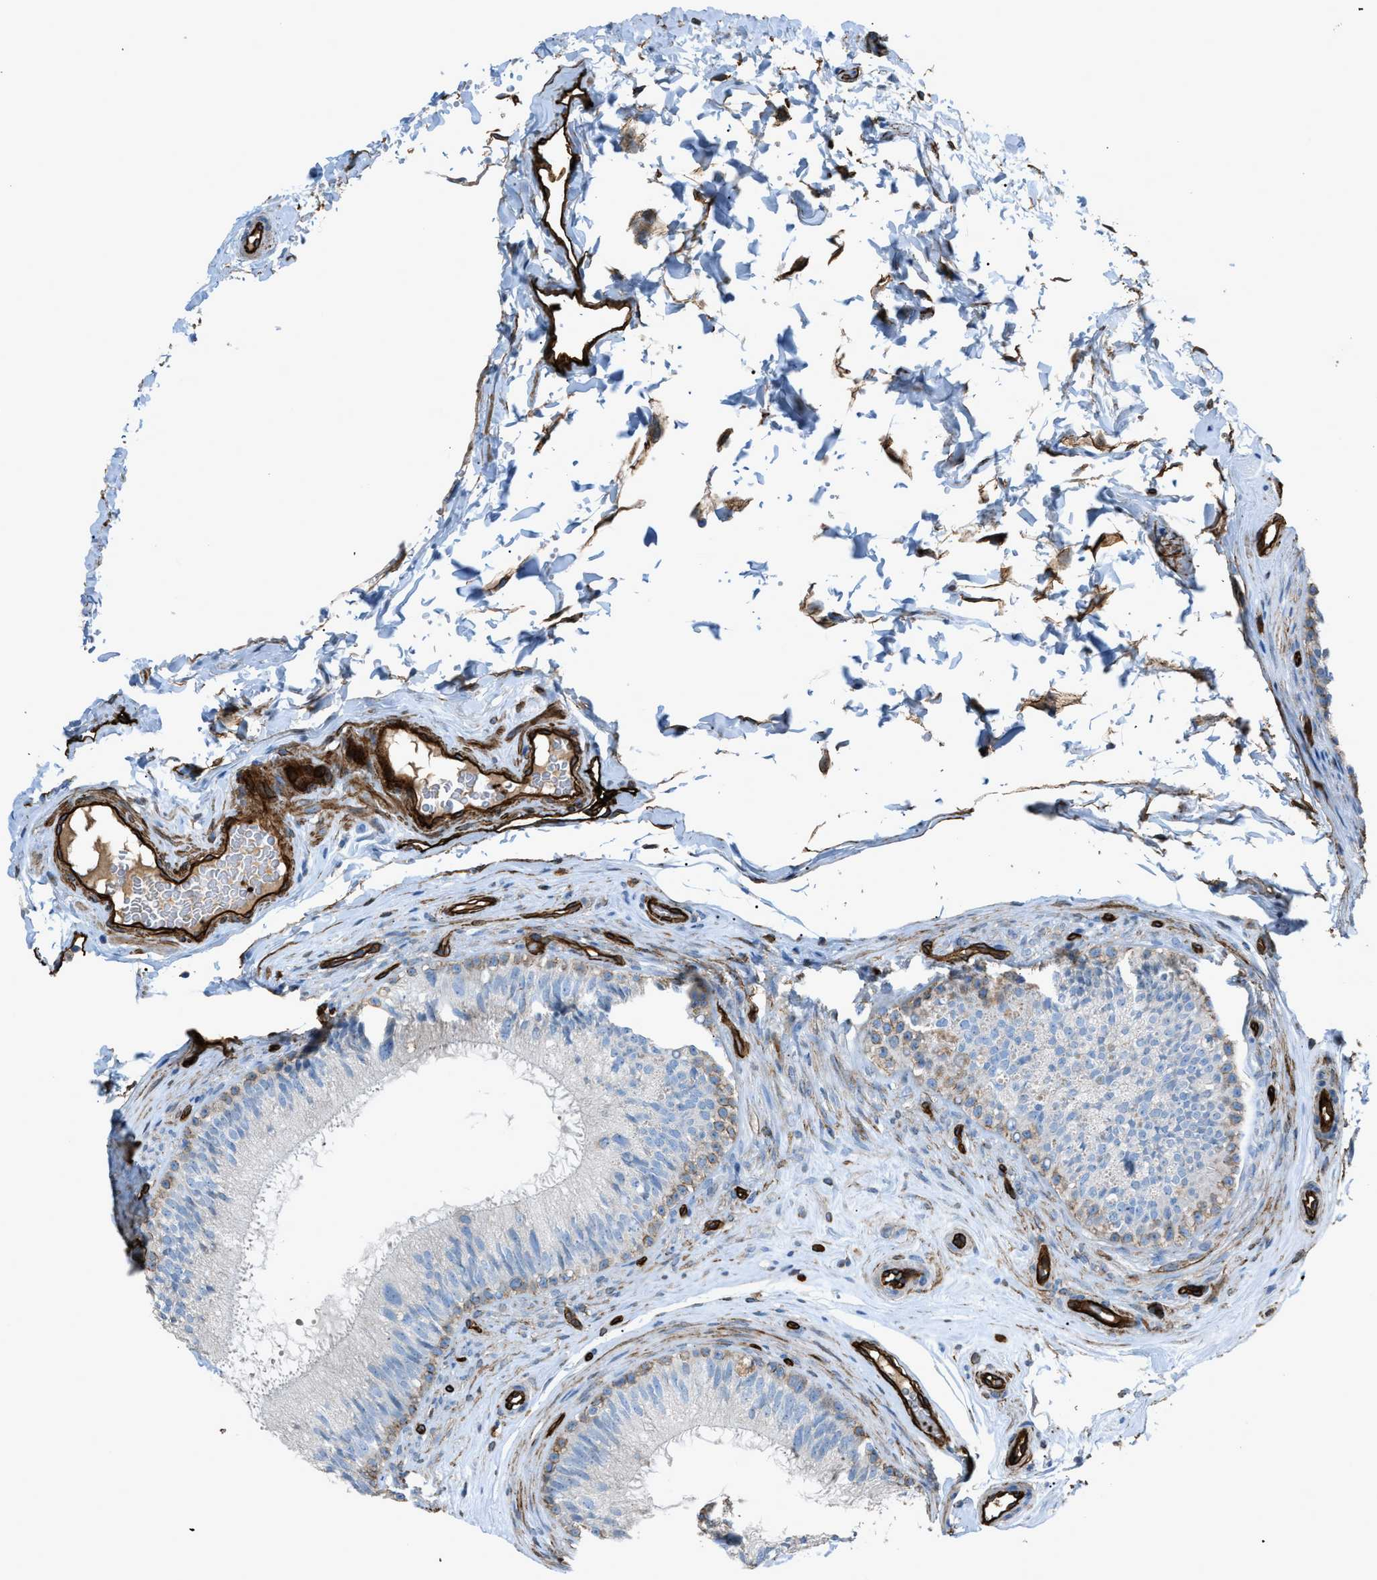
{"staining": {"intensity": "moderate", "quantity": "<25%", "location": "cytoplasmic/membranous"}, "tissue": "epididymis", "cell_type": "Glandular cells", "image_type": "normal", "snomed": [{"axis": "morphology", "description": "Normal tissue, NOS"}, {"axis": "topography", "description": "Testis"}, {"axis": "topography", "description": "Epididymis"}], "caption": "Immunohistochemical staining of normal human epididymis exhibits low levels of moderate cytoplasmic/membranous staining in about <25% of glandular cells. The staining was performed using DAB (3,3'-diaminobenzidine) to visualize the protein expression in brown, while the nuclei were stained in blue with hematoxylin (Magnification: 20x).", "gene": "SLC22A15", "patient": {"sex": "male", "age": 36}}